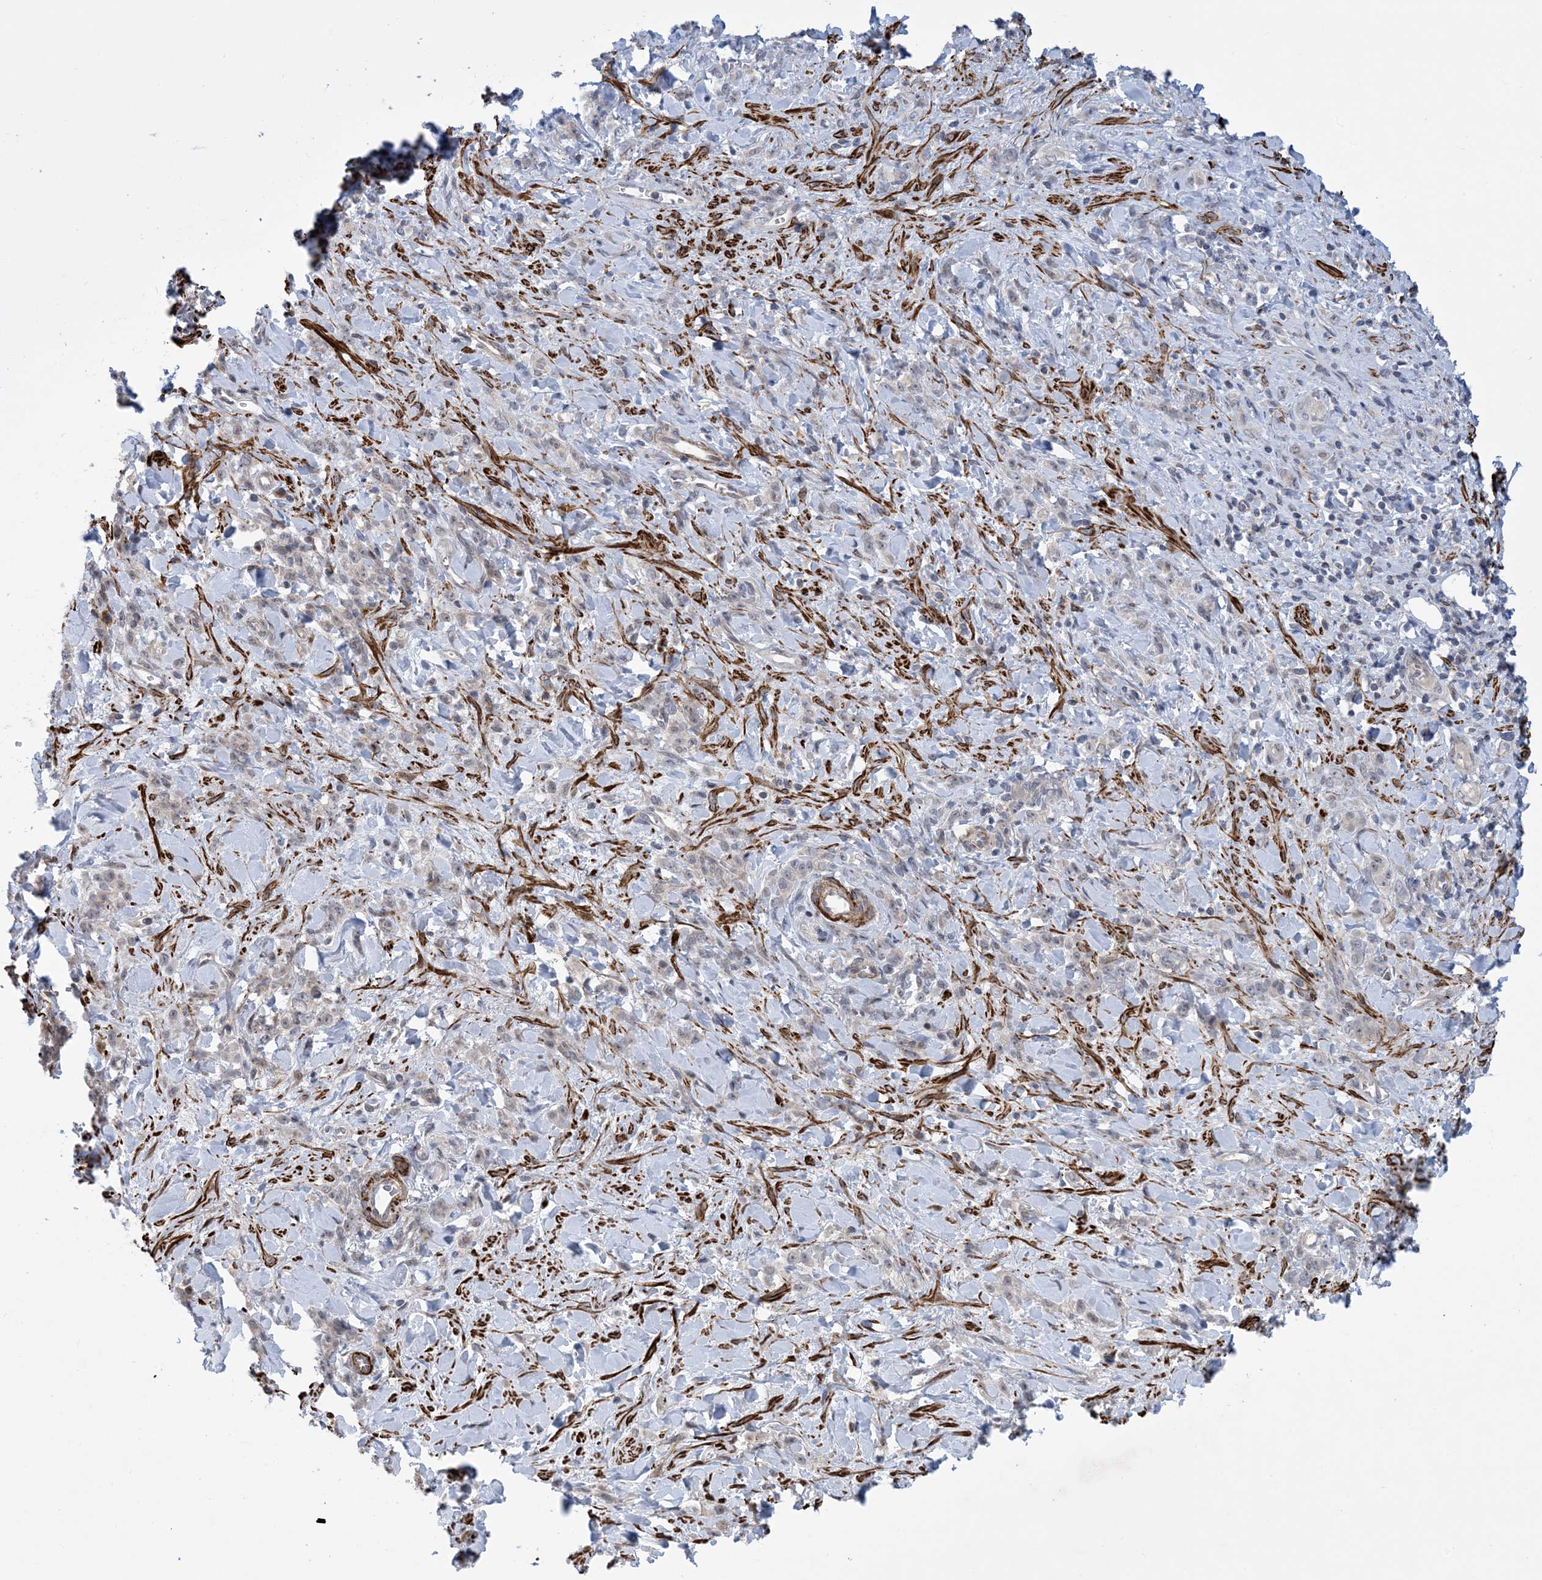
{"staining": {"intensity": "negative", "quantity": "none", "location": "none"}, "tissue": "stomach cancer", "cell_type": "Tumor cells", "image_type": "cancer", "snomed": [{"axis": "morphology", "description": "Normal tissue, NOS"}, {"axis": "morphology", "description": "Adenocarcinoma, NOS"}, {"axis": "topography", "description": "Stomach"}], "caption": "Adenocarcinoma (stomach) stained for a protein using IHC reveals no positivity tumor cells.", "gene": "ZNF8", "patient": {"sex": "male", "age": 82}}